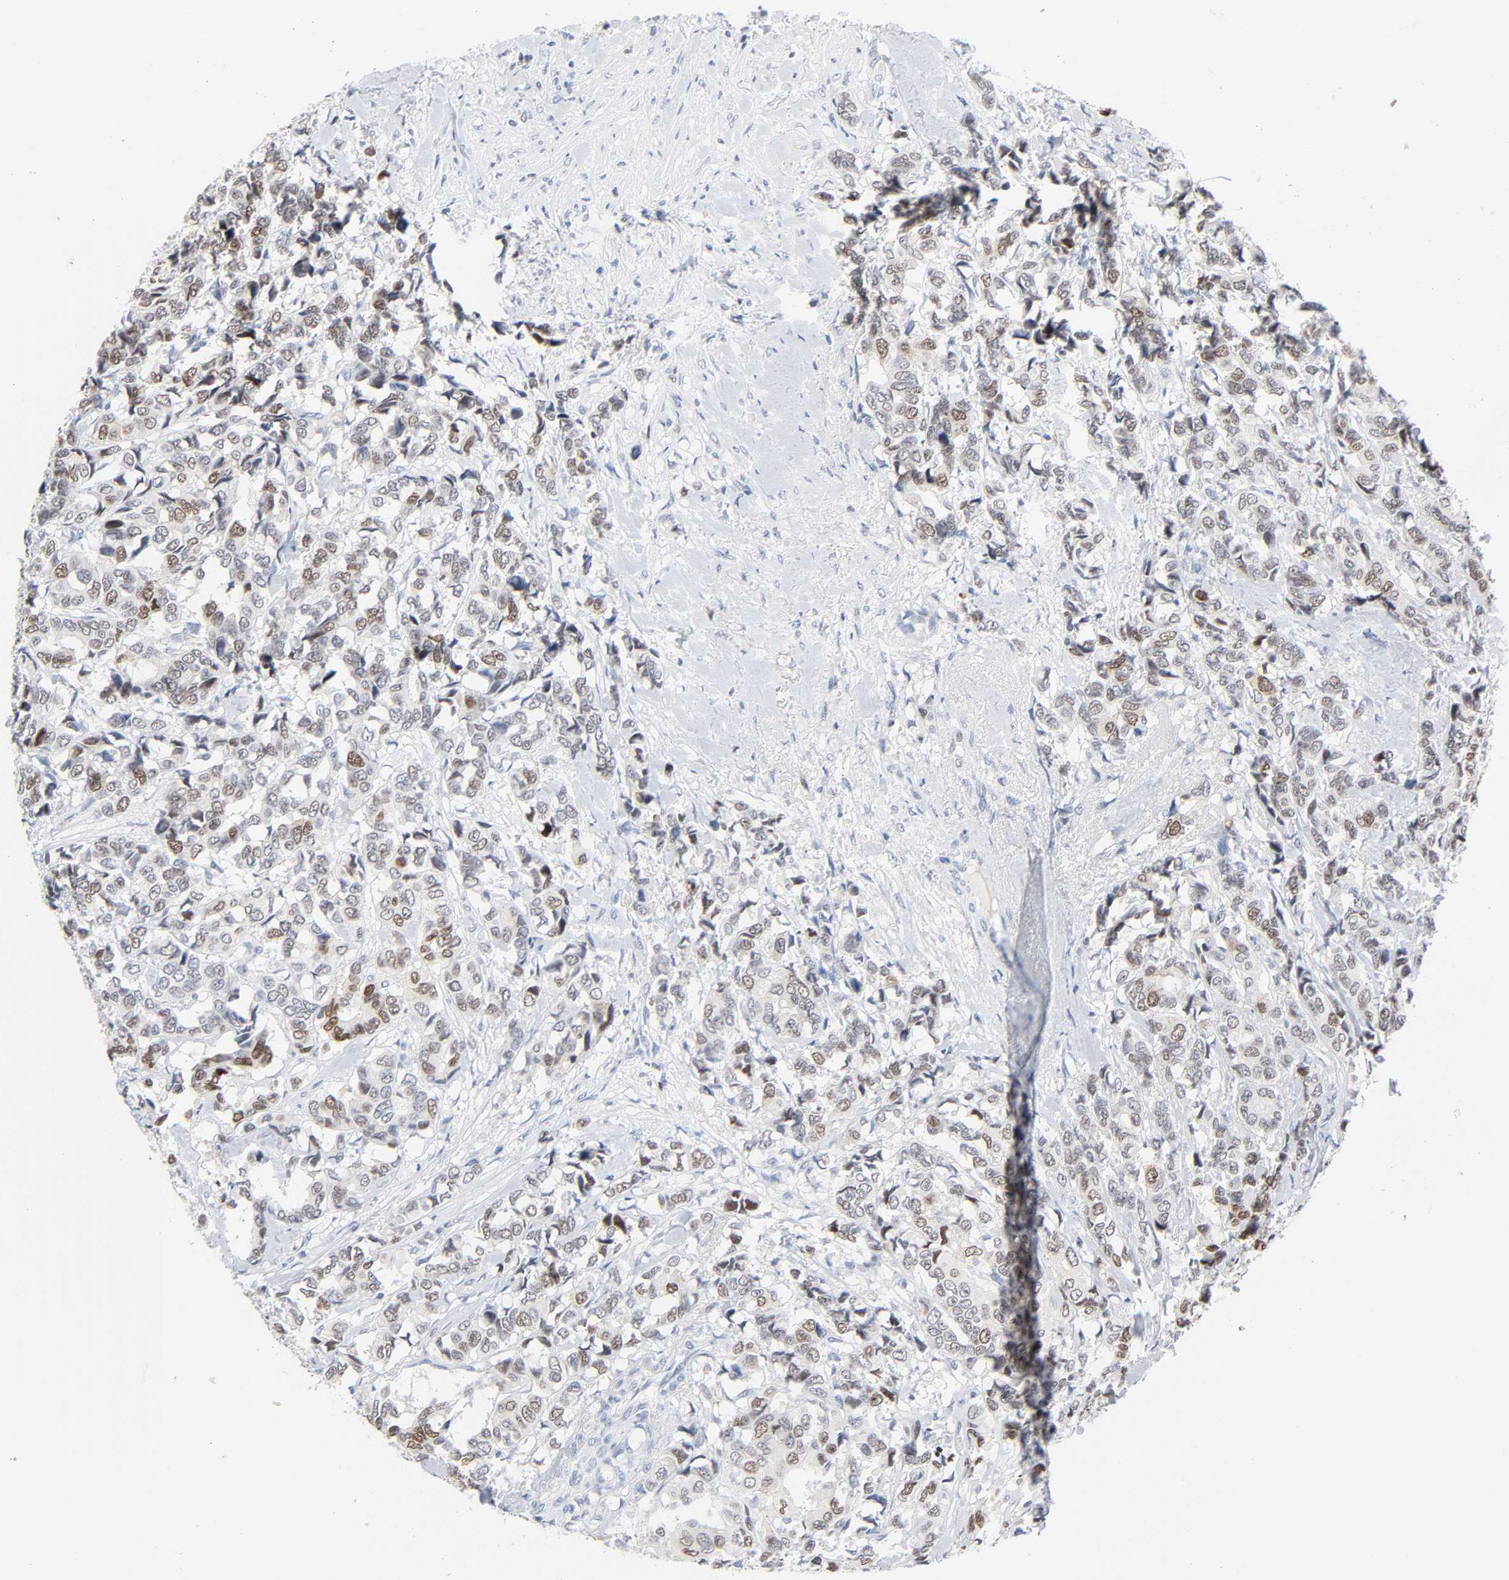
{"staining": {"intensity": "weak", "quantity": "25%-75%", "location": "nuclear"}, "tissue": "breast cancer", "cell_type": "Tumor cells", "image_type": "cancer", "snomed": [{"axis": "morphology", "description": "Duct carcinoma"}, {"axis": "topography", "description": "Breast"}], "caption": "Breast cancer was stained to show a protein in brown. There is low levels of weak nuclear staining in approximately 25%-75% of tumor cells.", "gene": "WEE1", "patient": {"sex": "female", "age": 87}}